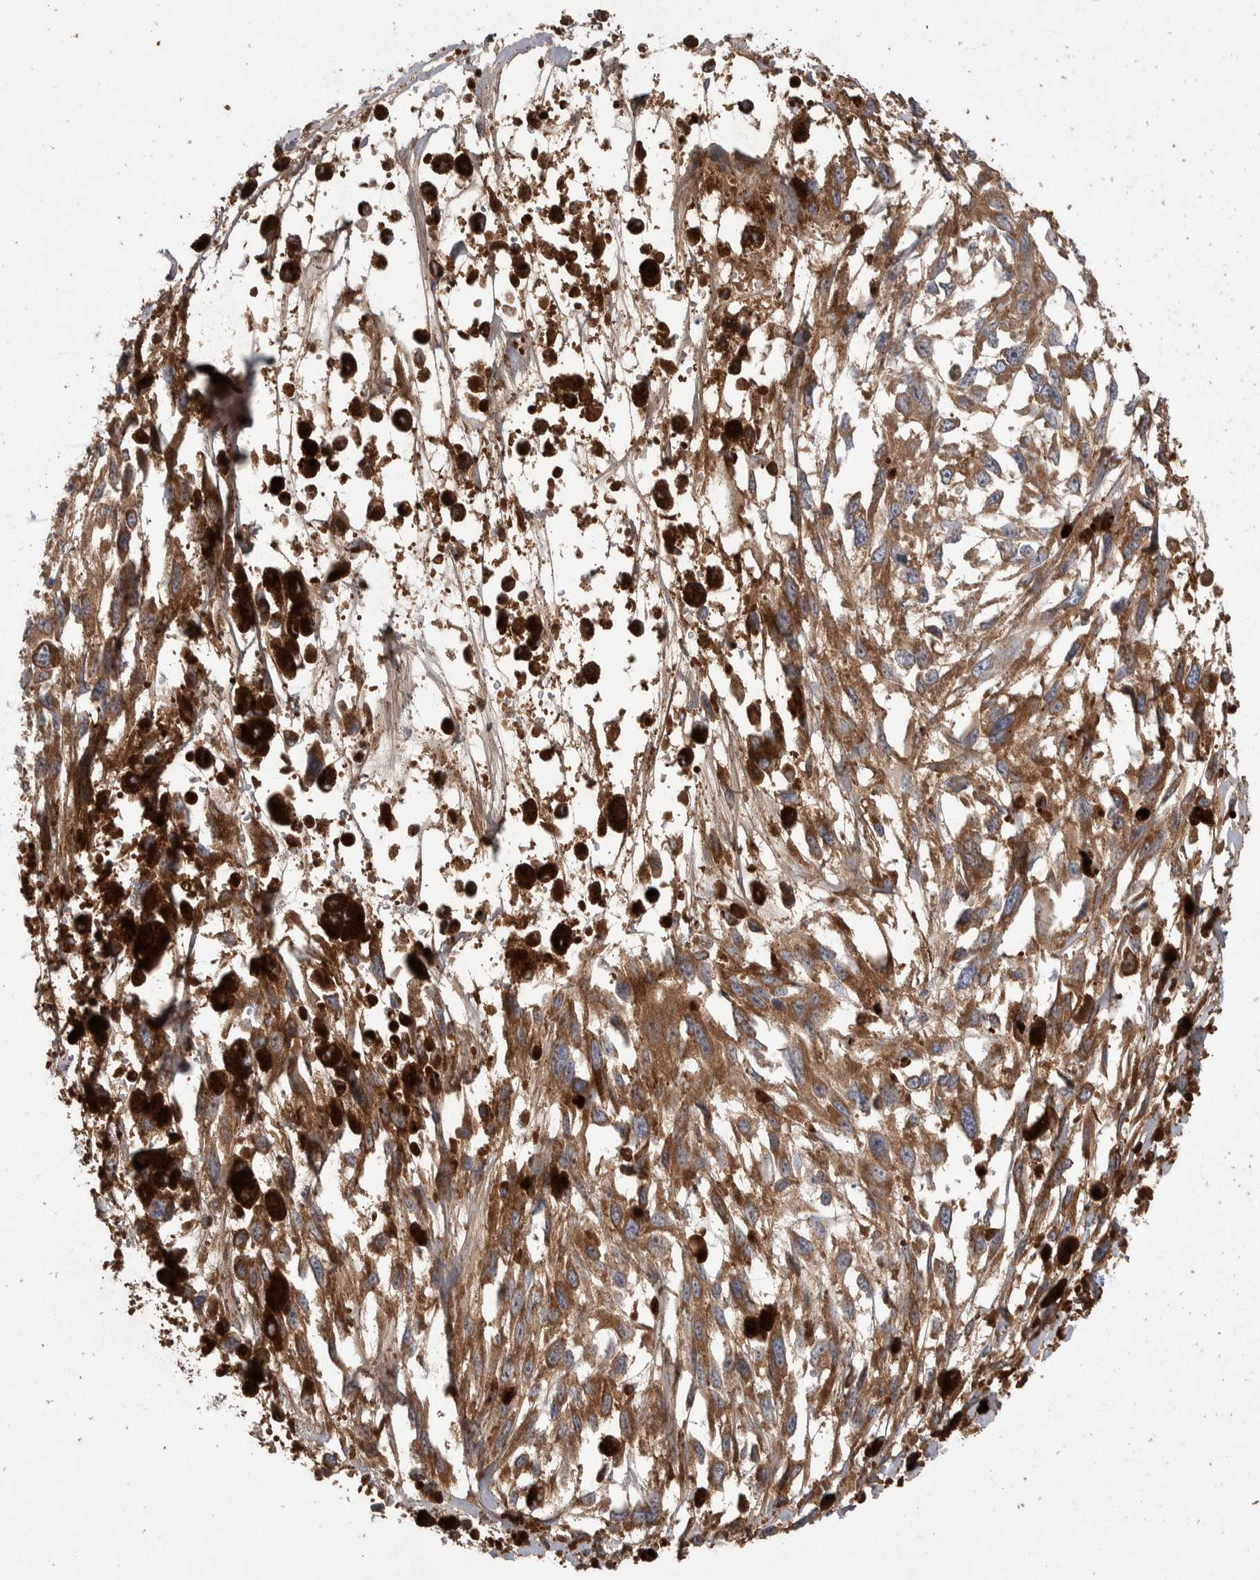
{"staining": {"intensity": "moderate", "quantity": ">75%", "location": "cytoplasmic/membranous"}, "tissue": "melanoma", "cell_type": "Tumor cells", "image_type": "cancer", "snomed": [{"axis": "morphology", "description": "Malignant melanoma, Metastatic site"}, {"axis": "topography", "description": "Lymph node"}], "caption": "Malignant melanoma (metastatic site) was stained to show a protein in brown. There is medium levels of moderate cytoplasmic/membranous staining in approximately >75% of tumor cells.", "gene": "SCO1", "patient": {"sex": "male", "age": 59}}